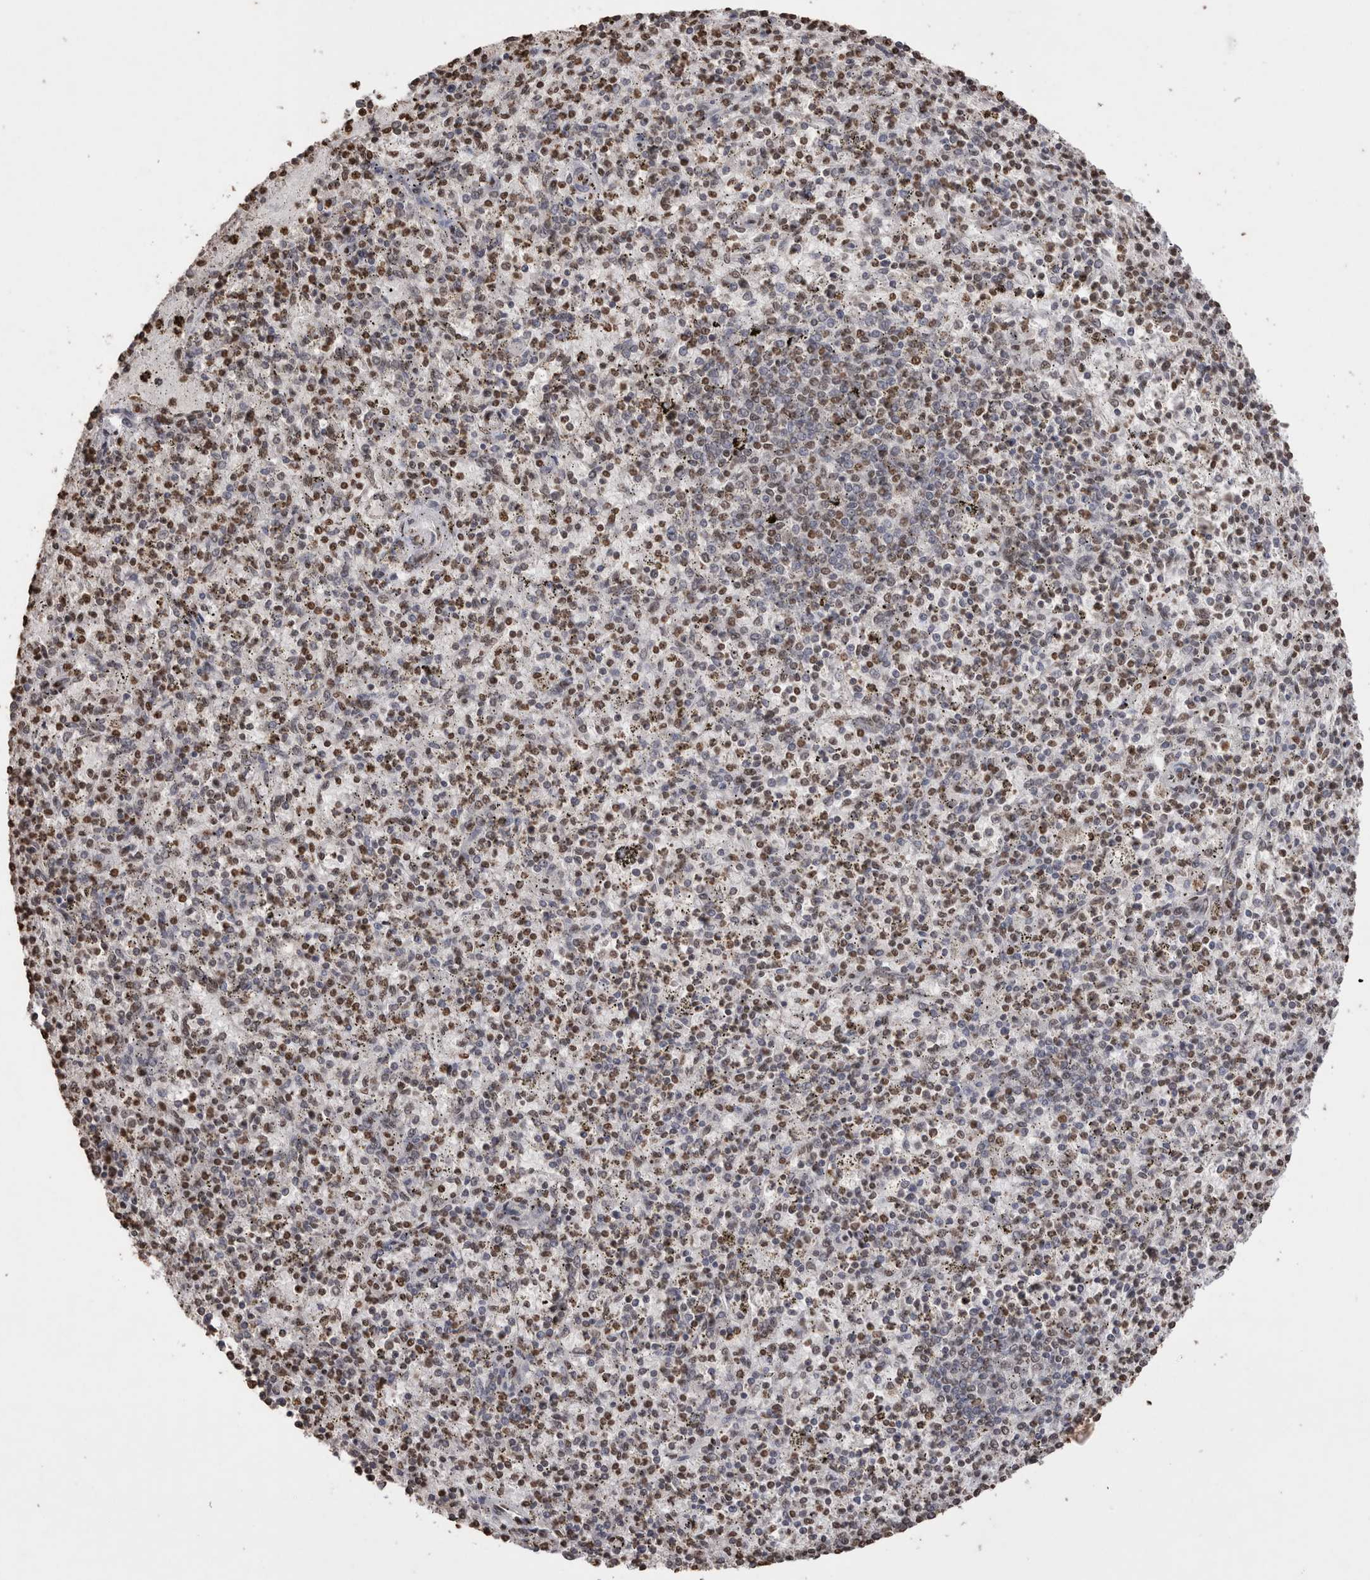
{"staining": {"intensity": "moderate", "quantity": "25%-75%", "location": "nuclear"}, "tissue": "spleen", "cell_type": "Cells in red pulp", "image_type": "normal", "snomed": [{"axis": "morphology", "description": "Normal tissue, NOS"}, {"axis": "topography", "description": "Spleen"}], "caption": "An image of human spleen stained for a protein exhibits moderate nuclear brown staining in cells in red pulp. Nuclei are stained in blue.", "gene": "NTHL1", "patient": {"sex": "male", "age": 72}}